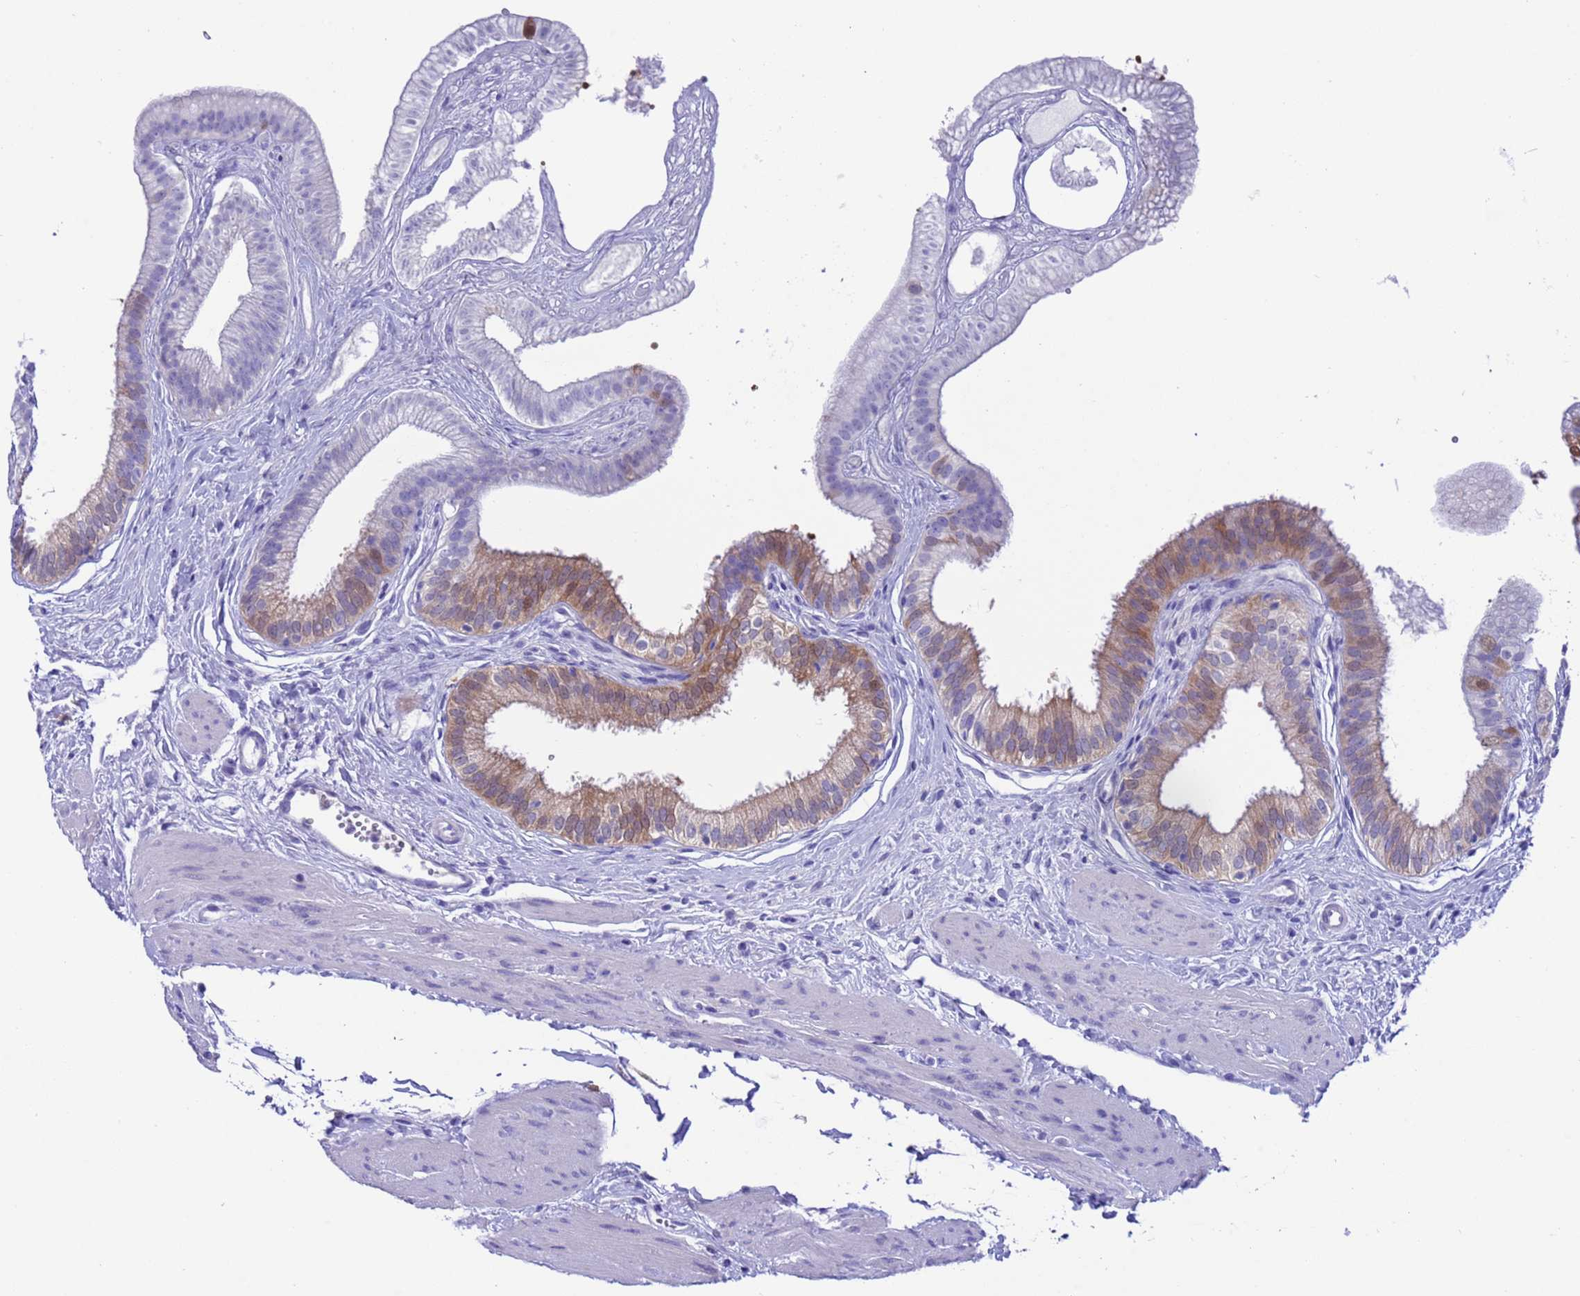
{"staining": {"intensity": "moderate", "quantity": "25%-75%", "location": "cytoplasmic/membranous"}, "tissue": "gallbladder", "cell_type": "Glandular cells", "image_type": "normal", "snomed": [{"axis": "morphology", "description": "Normal tissue, NOS"}, {"axis": "topography", "description": "Gallbladder"}], "caption": "Glandular cells display medium levels of moderate cytoplasmic/membranous positivity in approximately 25%-75% of cells in normal gallbladder. Immunohistochemistry stains the protein of interest in brown and the nuclei are stained blue.", "gene": "C6orf47", "patient": {"sex": "female", "age": 54}}